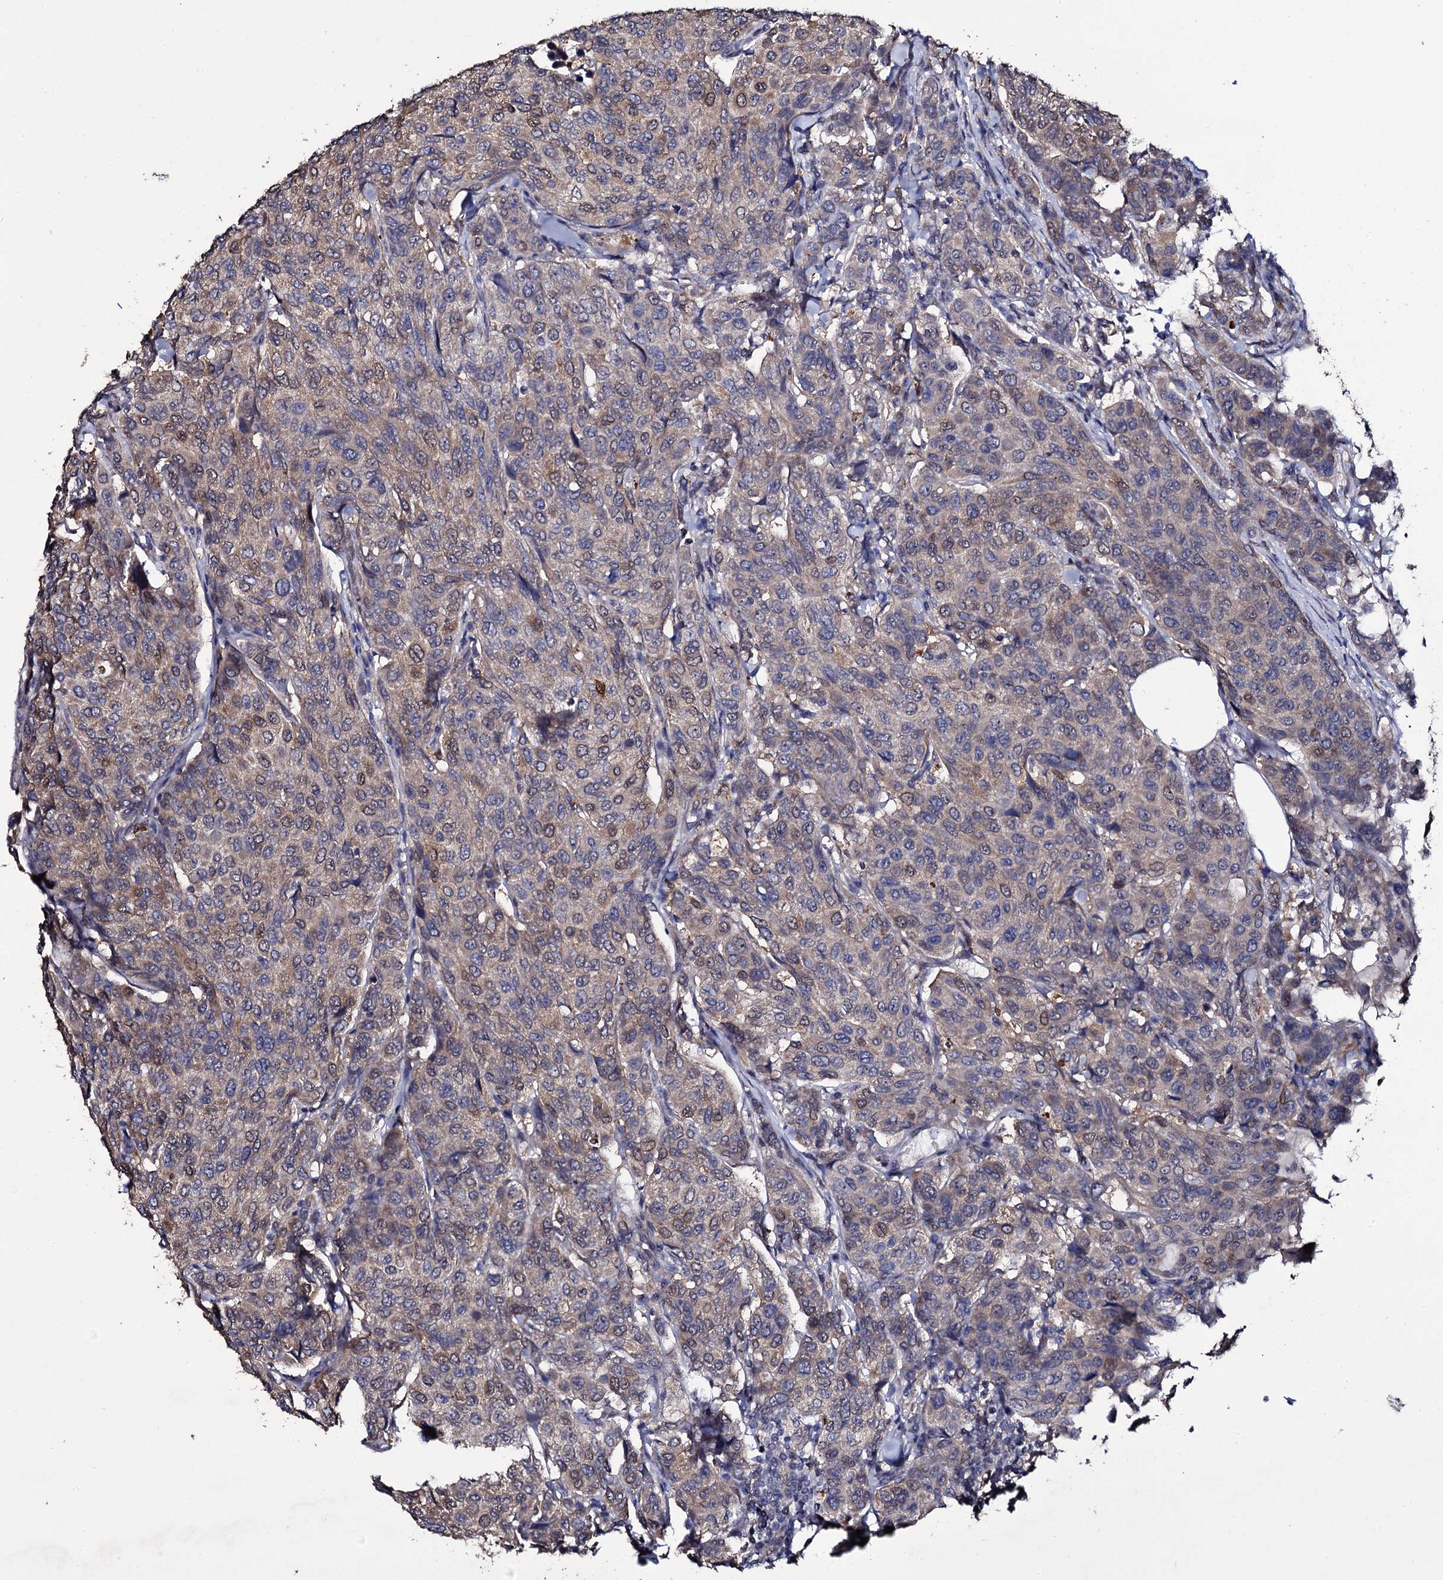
{"staining": {"intensity": "weak", "quantity": "25%-75%", "location": "cytoplasmic/membranous"}, "tissue": "breast cancer", "cell_type": "Tumor cells", "image_type": "cancer", "snomed": [{"axis": "morphology", "description": "Duct carcinoma"}, {"axis": "topography", "description": "Breast"}], "caption": "High-magnification brightfield microscopy of breast cancer stained with DAB (3,3'-diaminobenzidine) (brown) and counterstained with hematoxylin (blue). tumor cells exhibit weak cytoplasmic/membranous positivity is appreciated in approximately25%-75% of cells.", "gene": "CRYL1", "patient": {"sex": "female", "age": 55}}